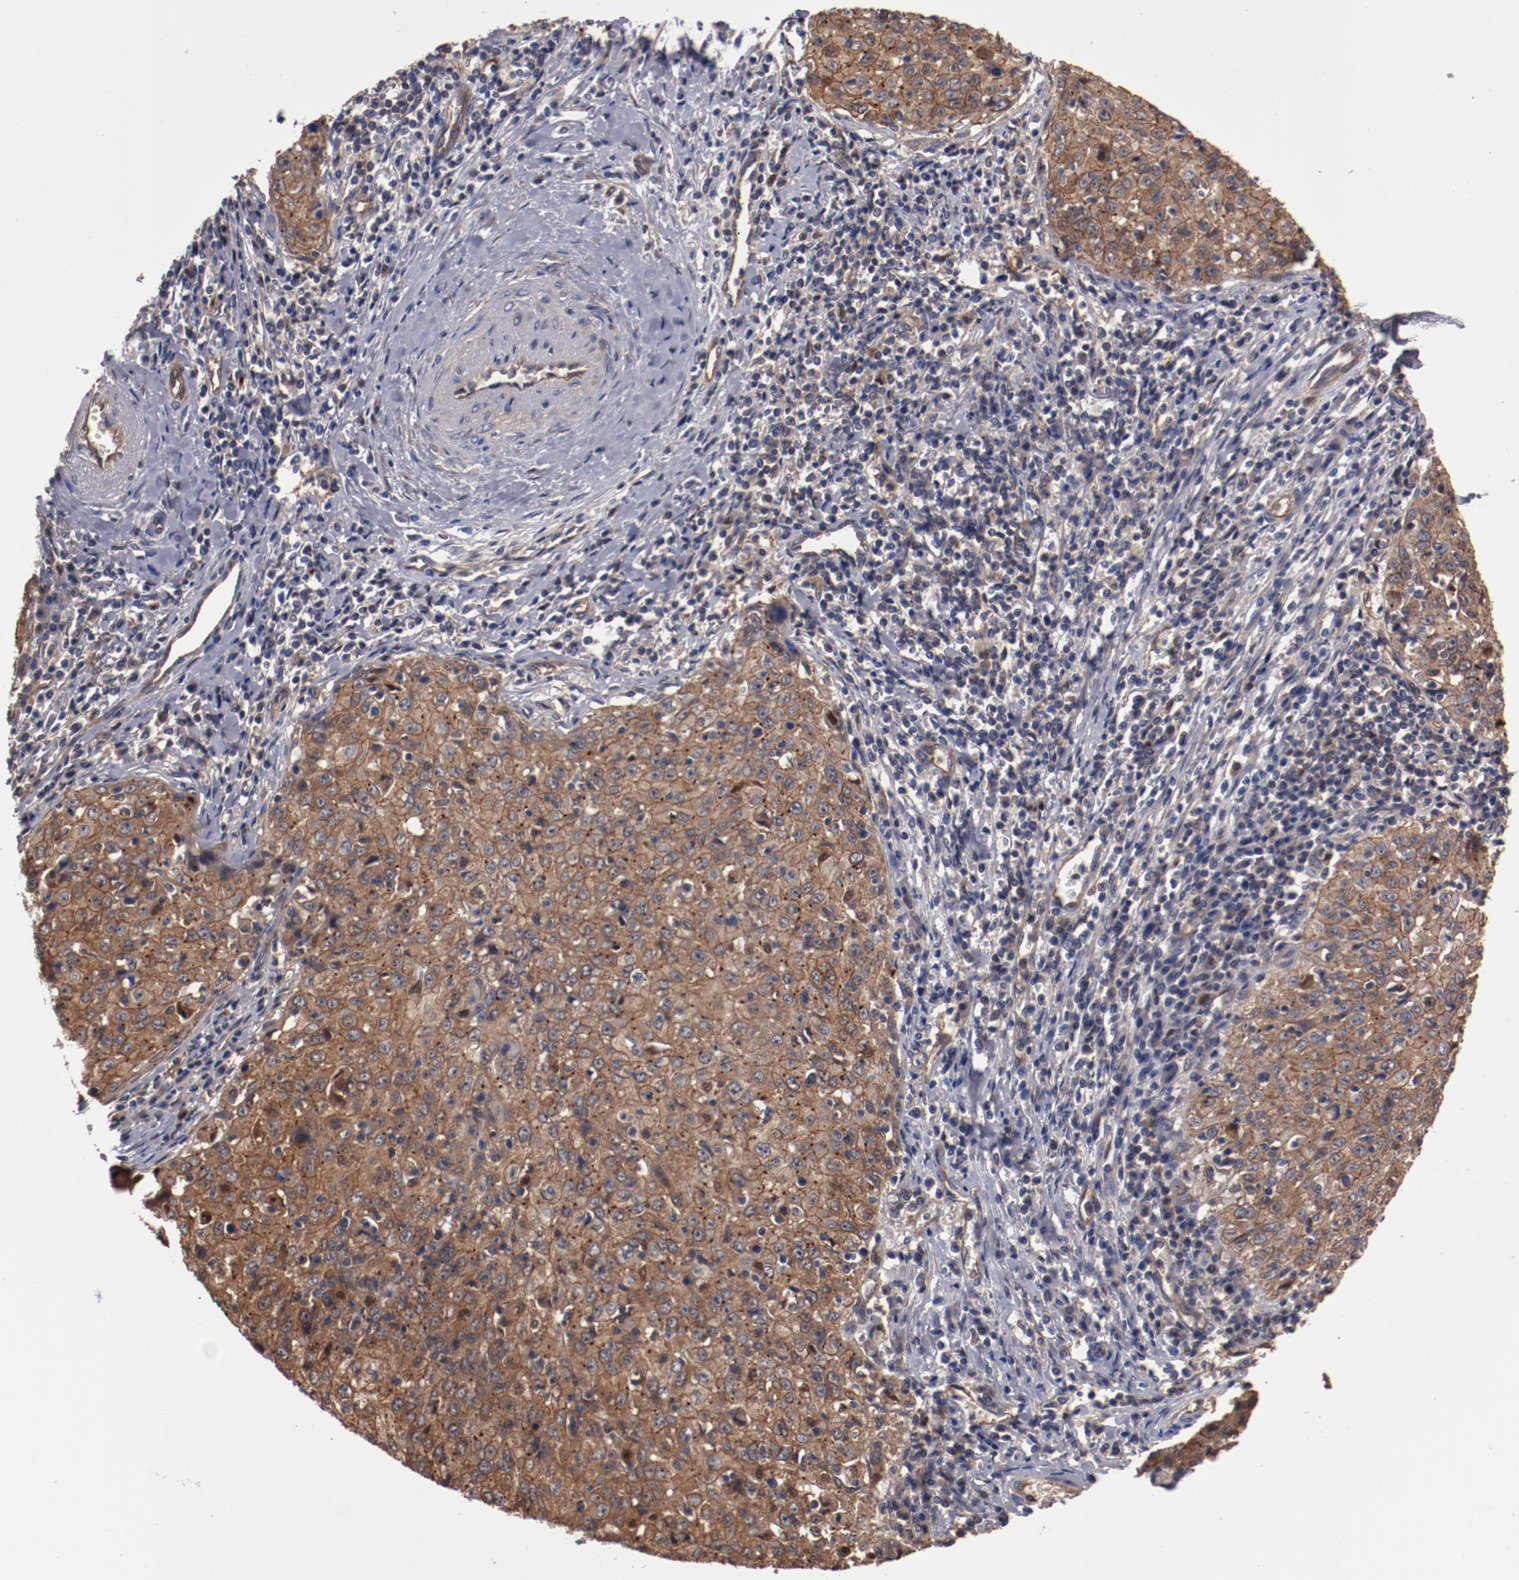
{"staining": {"intensity": "moderate", "quantity": ">75%", "location": "cytoplasmic/membranous"}, "tissue": "cervical cancer", "cell_type": "Tumor cells", "image_type": "cancer", "snomed": [{"axis": "morphology", "description": "Squamous cell carcinoma, NOS"}, {"axis": "topography", "description": "Cervix"}], "caption": "IHC (DAB) staining of human cervical cancer shows moderate cytoplasmic/membranous protein expression in about >75% of tumor cells.", "gene": "DNAAF2", "patient": {"sex": "female", "age": 27}}